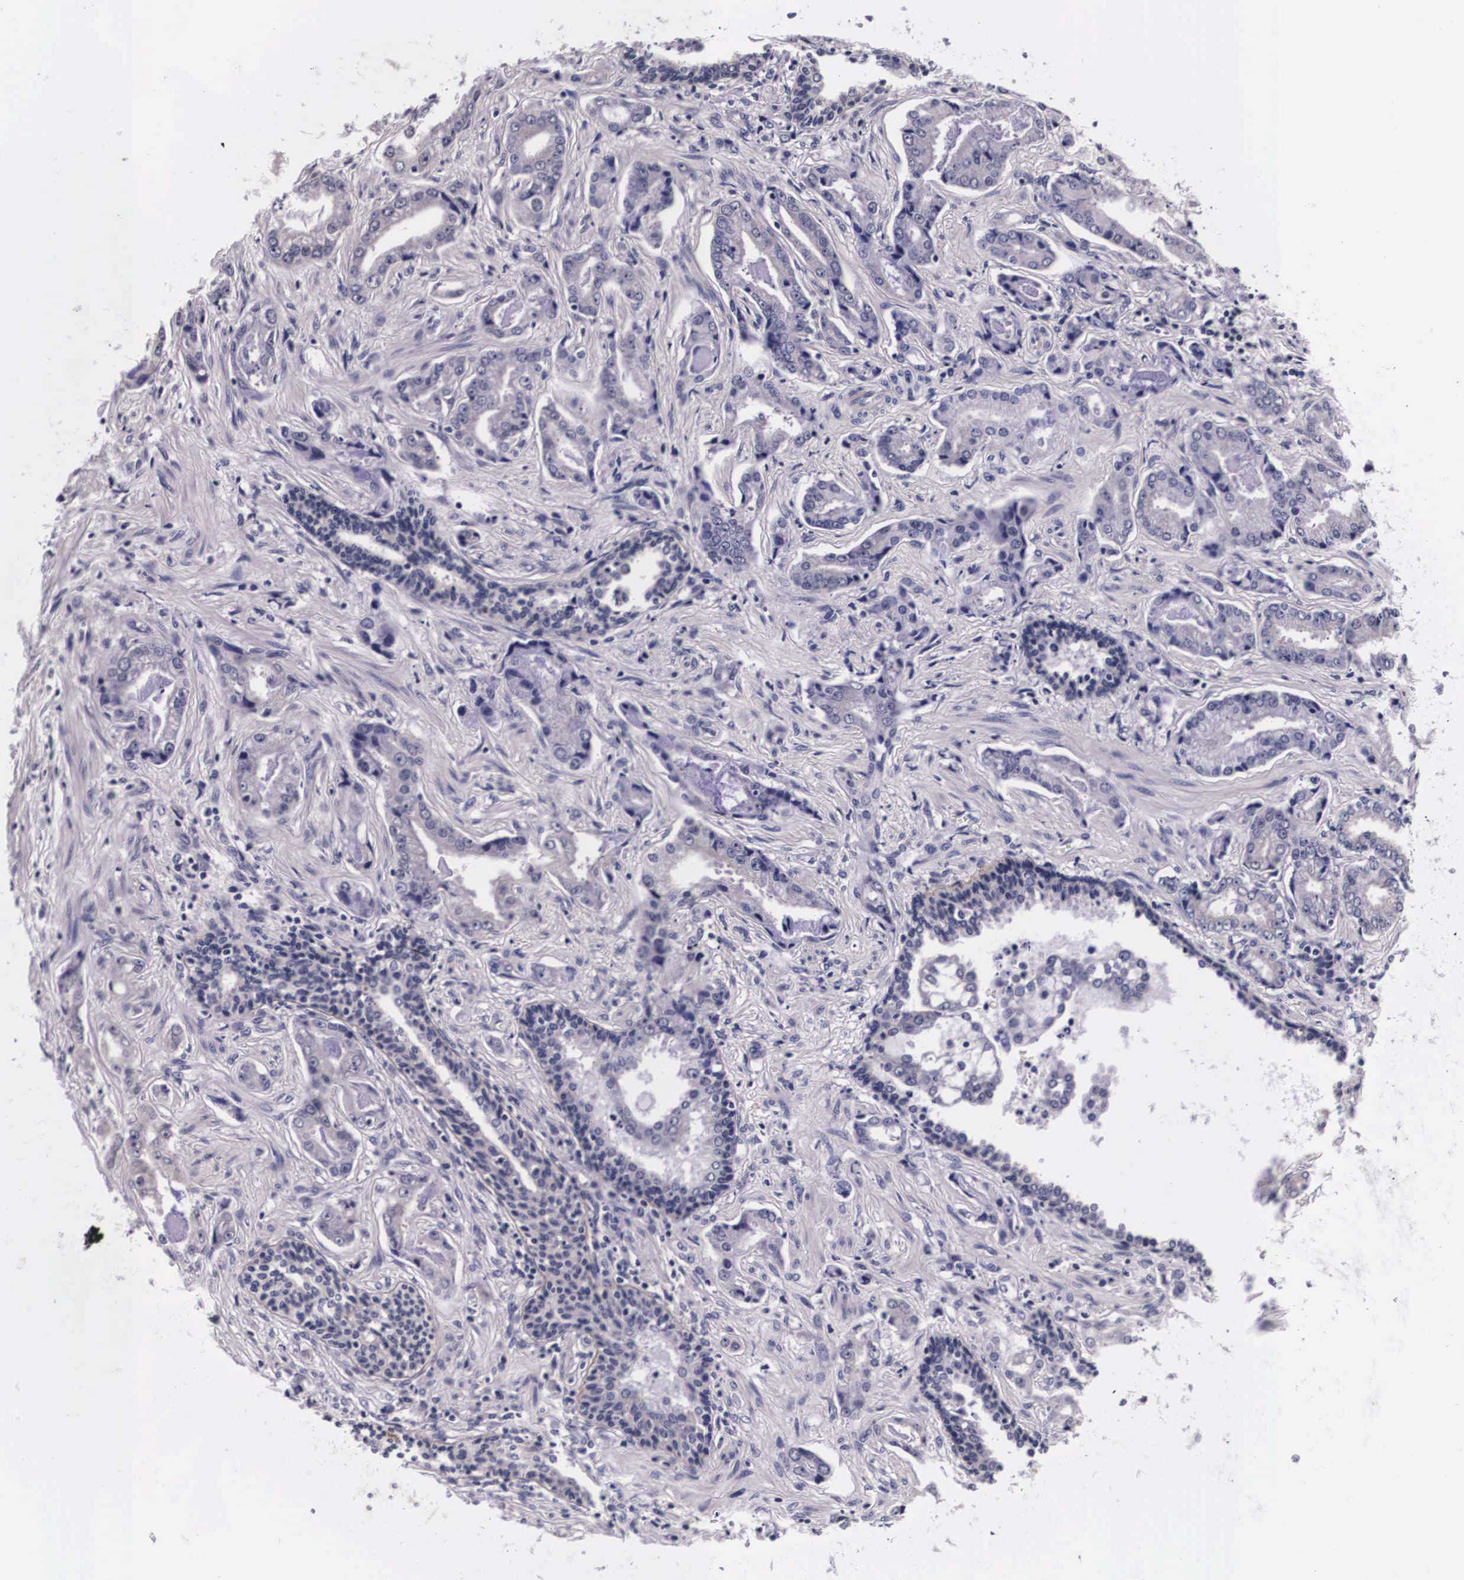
{"staining": {"intensity": "negative", "quantity": "none", "location": "none"}, "tissue": "prostate cancer", "cell_type": "Tumor cells", "image_type": "cancer", "snomed": [{"axis": "morphology", "description": "Adenocarcinoma, Low grade"}, {"axis": "topography", "description": "Prostate"}], "caption": "IHC of human prostate cancer reveals no positivity in tumor cells. (Brightfield microscopy of DAB IHC at high magnification).", "gene": "PHETA2", "patient": {"sex": "male", "age": 65}}